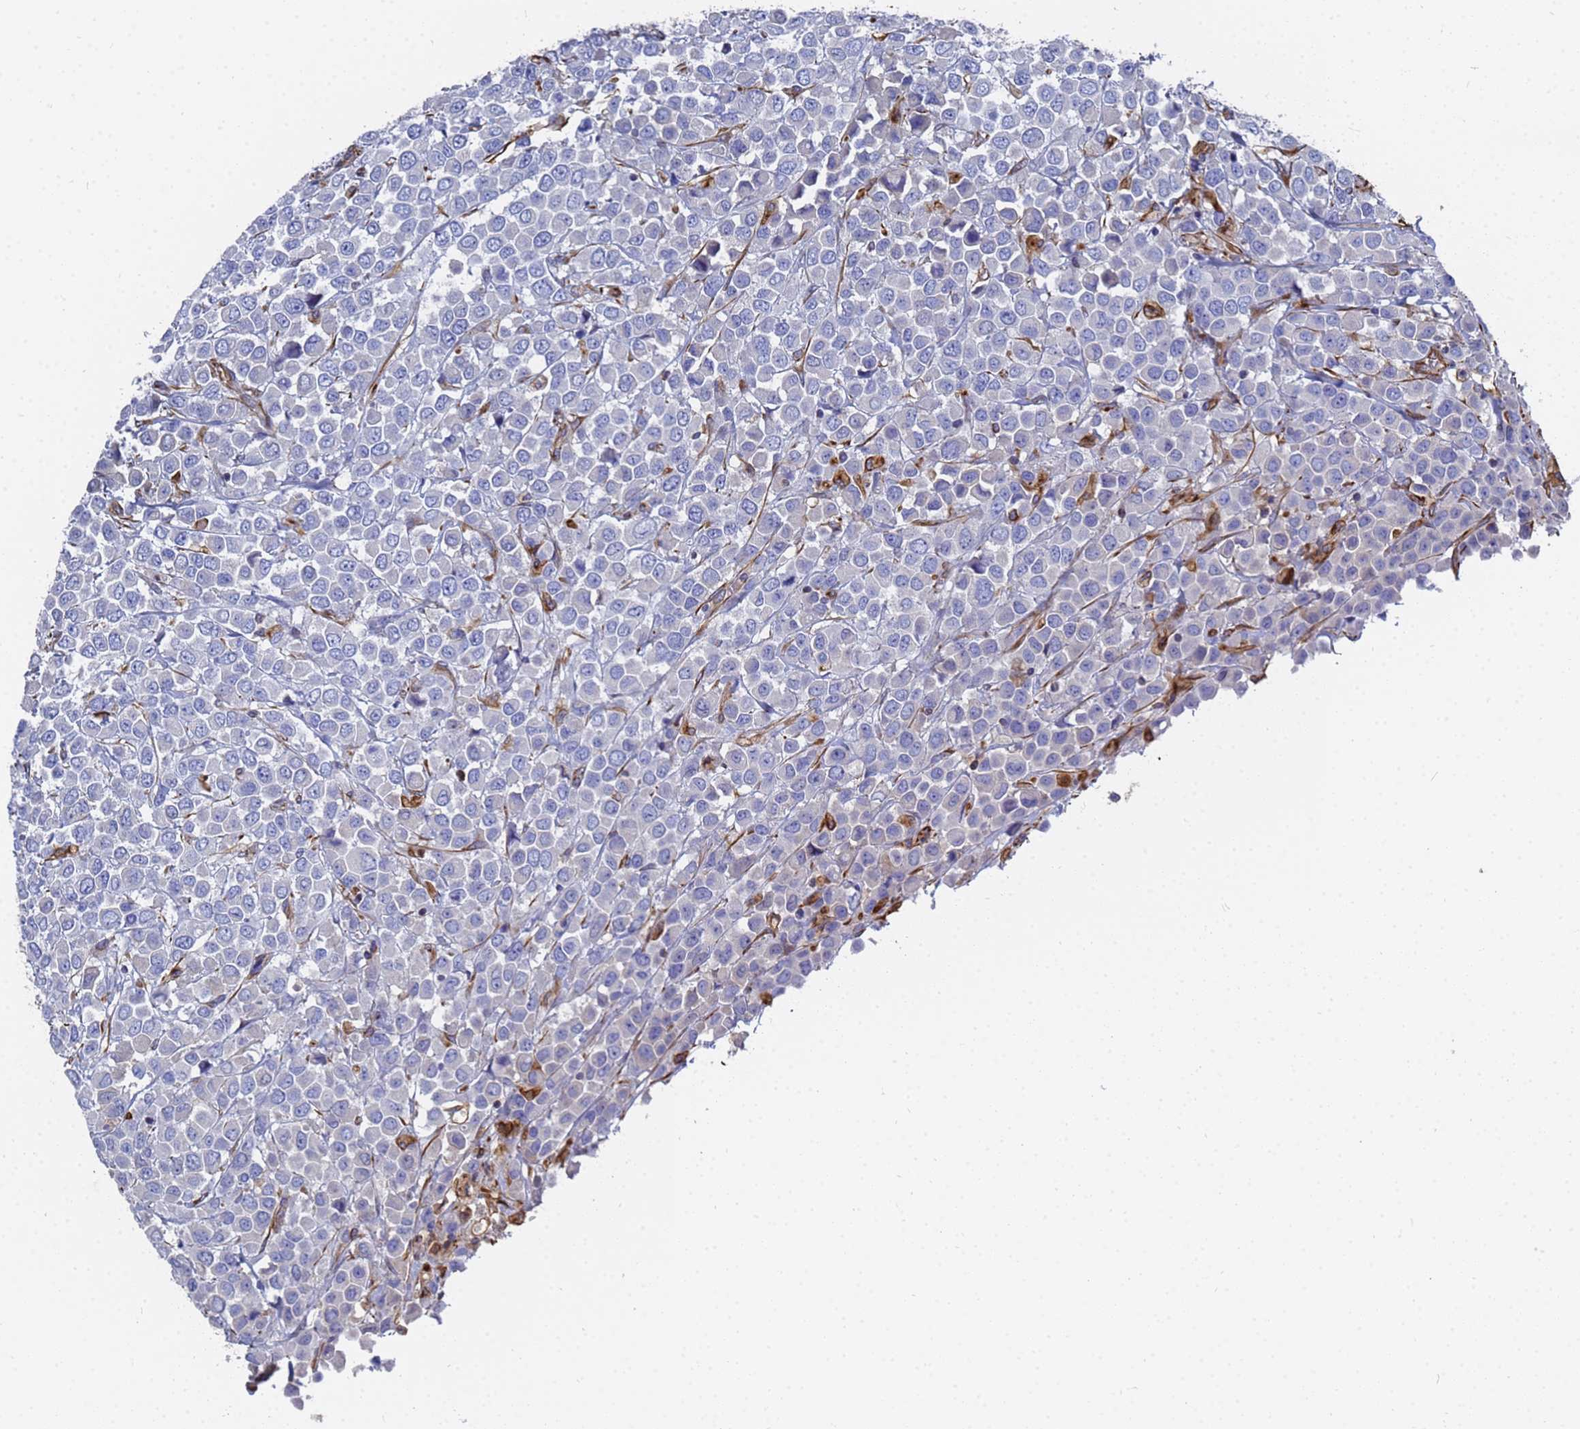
{"staining": {"intensity": "negative", "quantity": "none", "location": "none"}, "tissue": "breast cancer", "cell_type": "Tumor cells", "image_type": "cancer", "snomed": [{"axis": "morphology", "description": "Duct carcinoma"}, {"axis": "topography", "description": "Breast"}], "caption": "DAB immunohistochemical staining of human breast cancer (invasive ductal carcinoma) shows no significant staining in tumor cells.", "gene": "SYT13", "patient": {"sex": "female", "age": 61}}